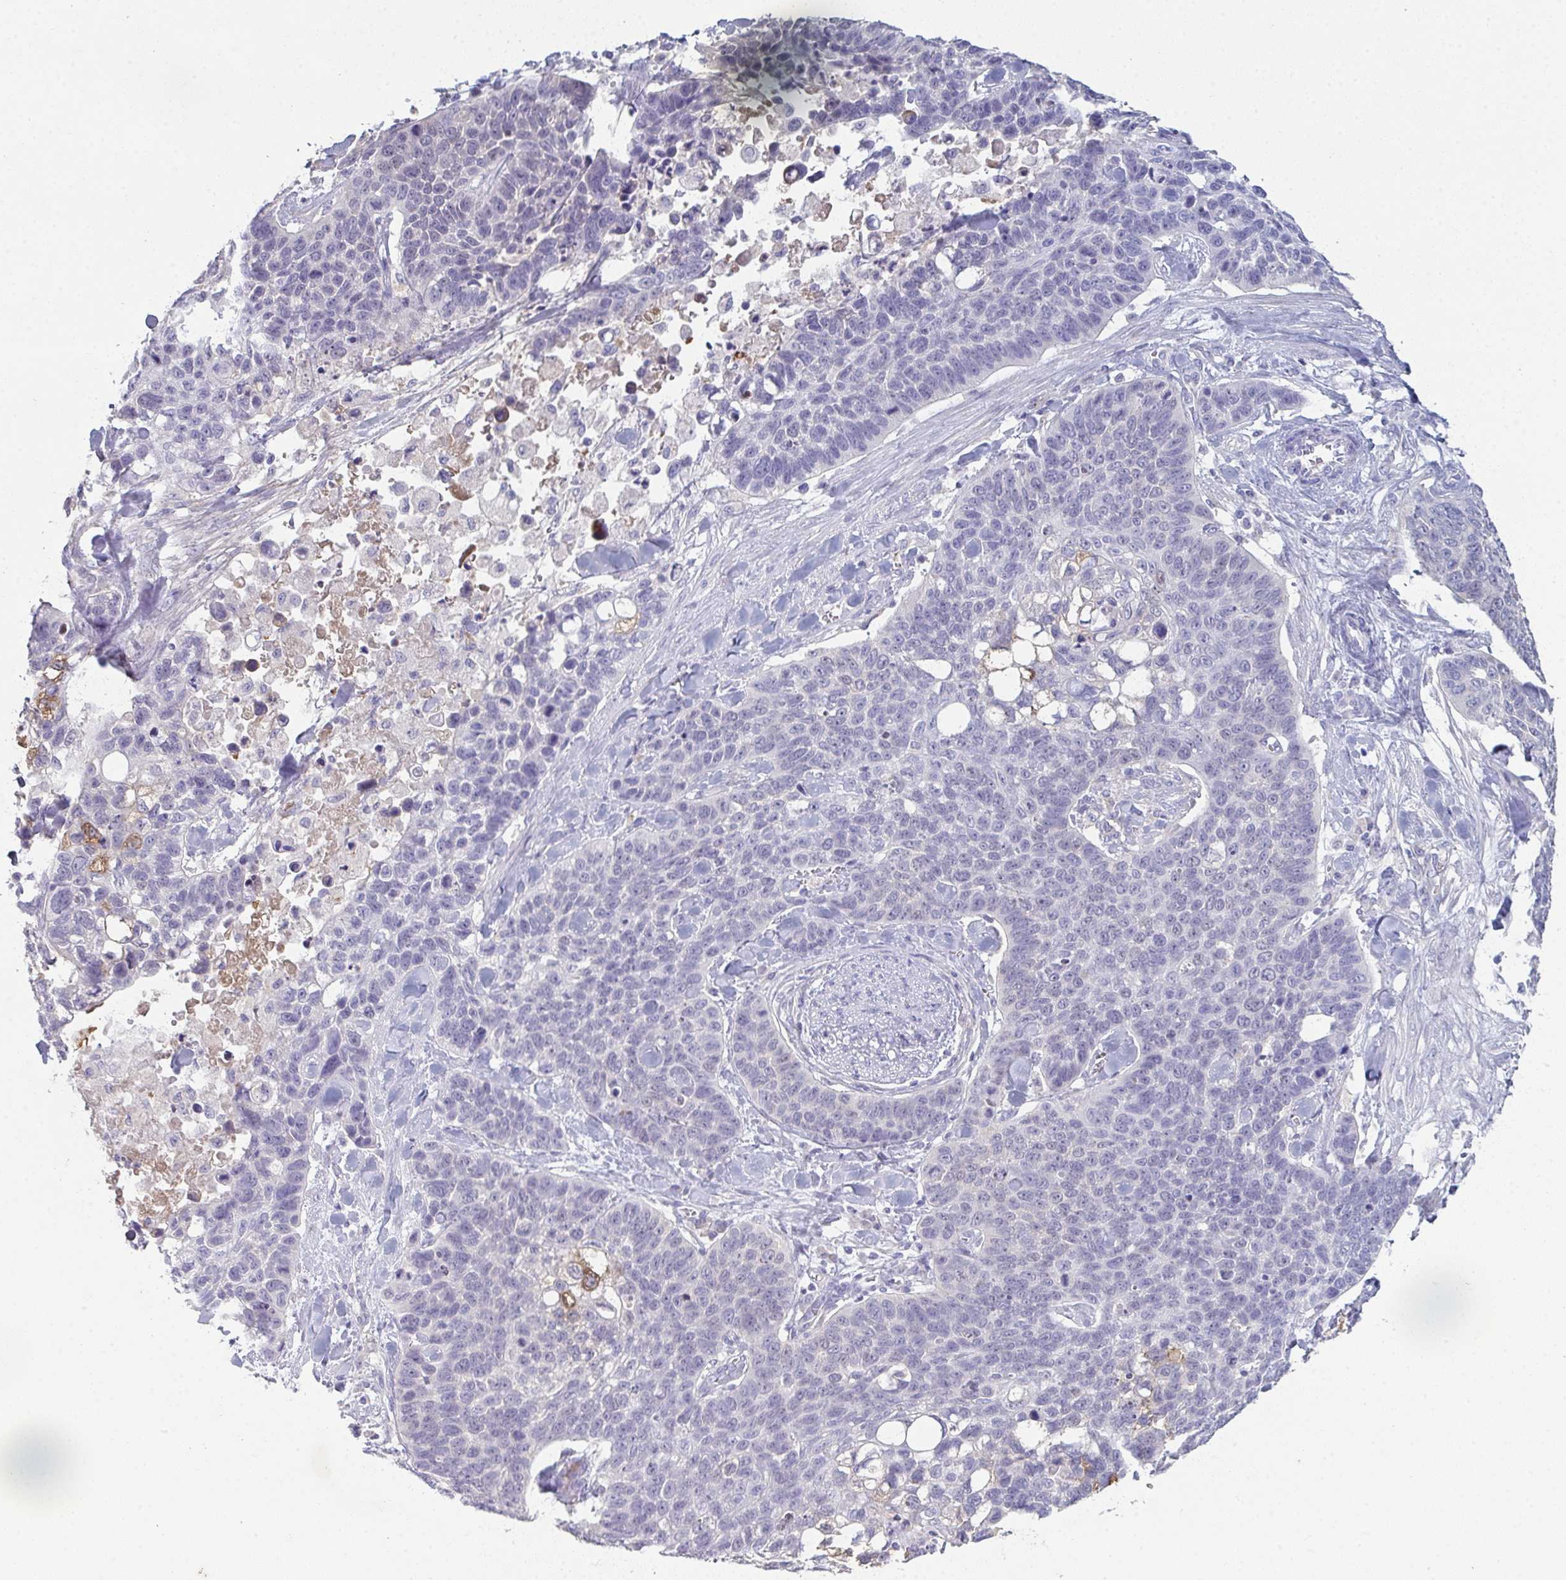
{"staining": {"intensity": "negative", "quantity": "none", "location": "none"}, "tissue": "lung cancer", "cell_type": "Tumor cells", "image_type": "cancer", "snomed": [{"axis": "morphology", "description": "Squamous cell carcinoma, NOS"}, {"axis": "topography", "description": "Lung"}], "caption": "Immunohistochemistry (IHC) photomicrograph of neoplastic tissue: human lung squamous cell carcinoma stained with DAB (3,3'-diaminobenzidine) exhibits no significant protein staining in tumor cells.", "gene": "ADAM21", "patient": {"sex": "male", "age": 62}}